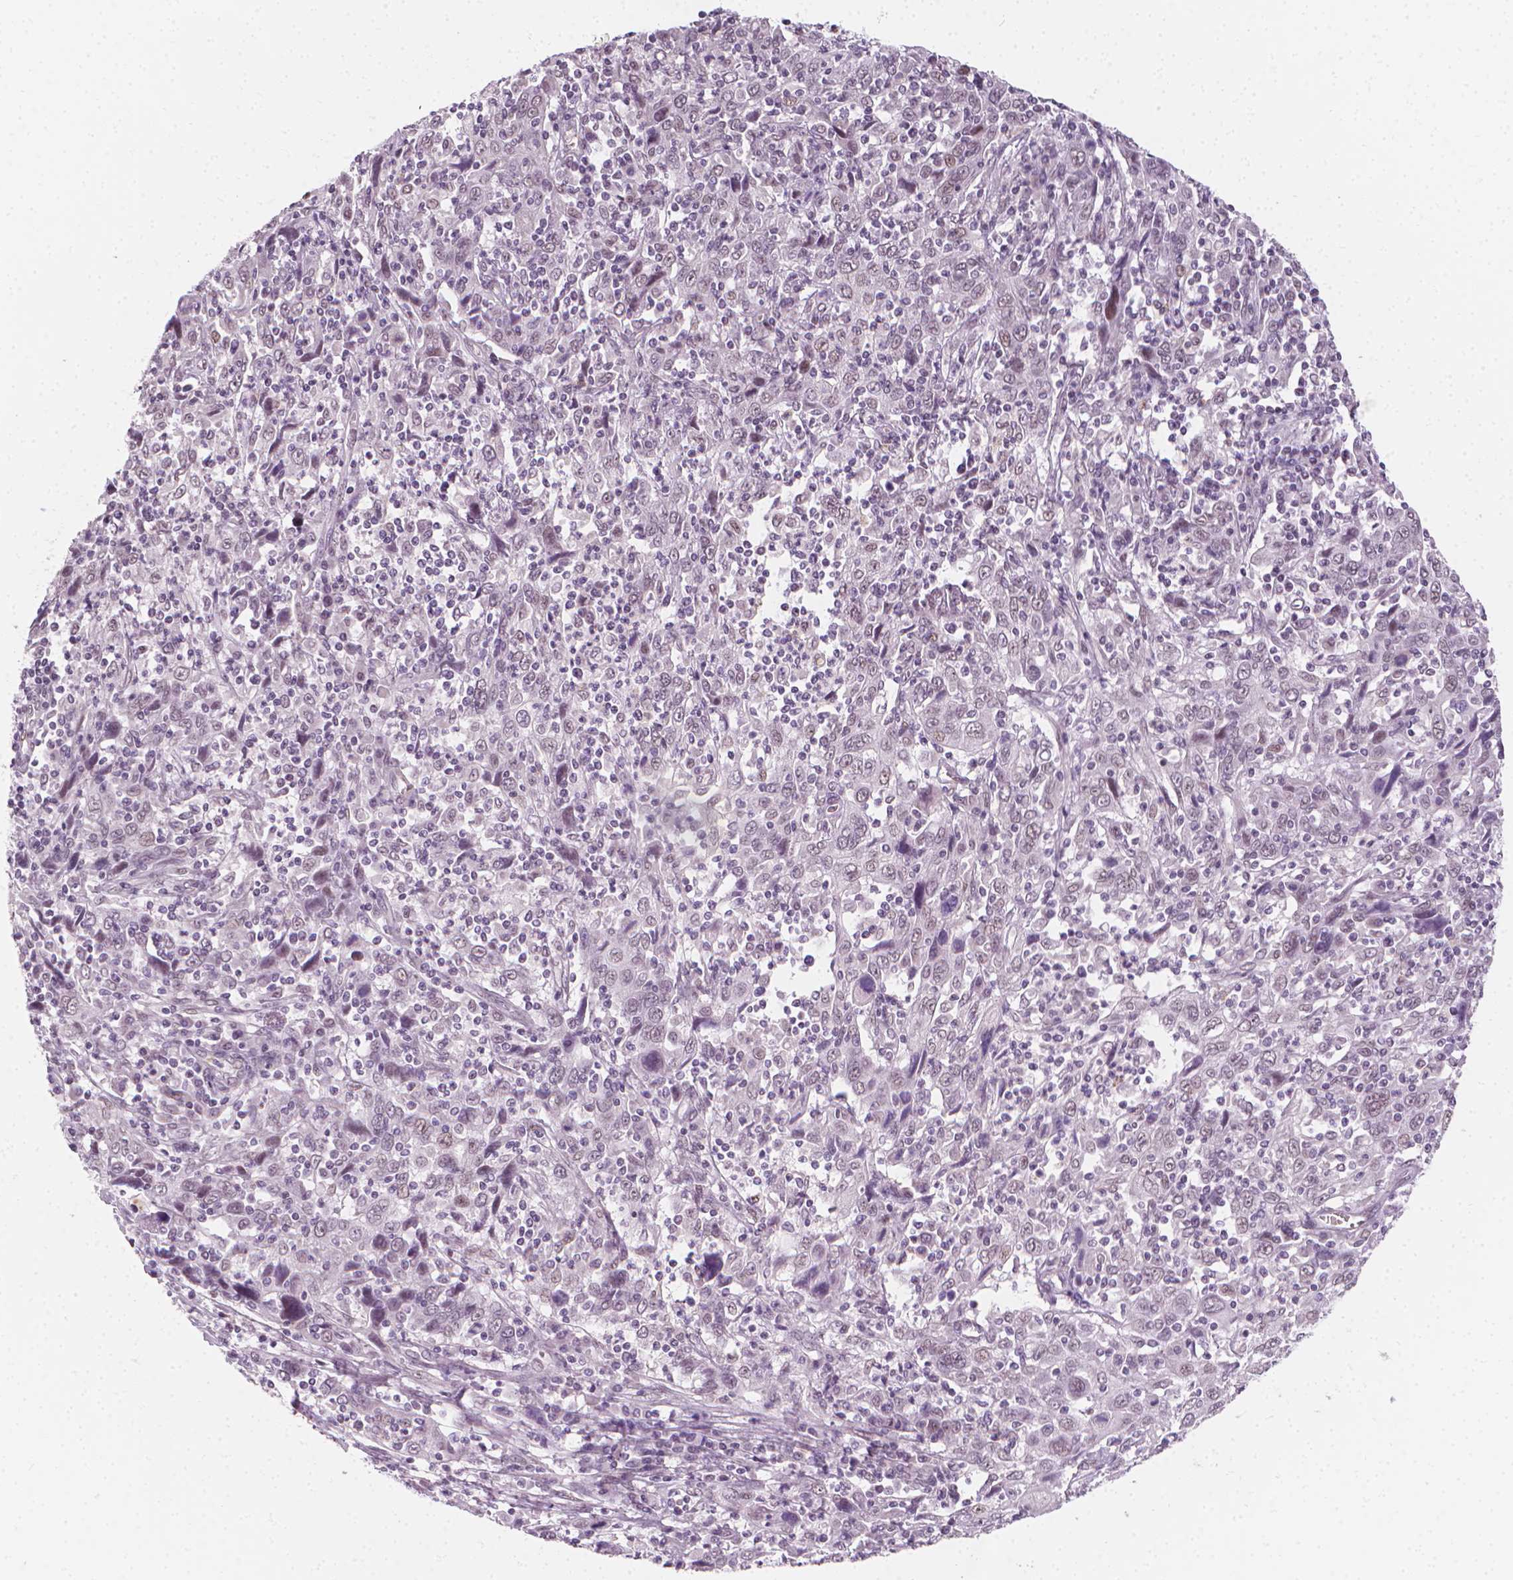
{"staining": {"intensity": "negative", "quantity": "none", "location": "none"}, "tissue": "cervical cancer", "cell_type": "Tumor cells", "image_type": "cancer", "snomed": [{"axis": "morphology", "description": "Squamous cell carcinoma, NOS"}, {"axis": "topography", "description": "Cervix"}], "caption": "Immunohistochemistry (IHC) photomicrograph of neoplastic tissue: human squamous cell carcinoma (cervical) stained with DAB (3,3'-diaminobenzidine) reveals no significant protein positivity in tumor cells. The staining is performed using DAB brown chromogen with nuclei counter-stained in using hematoxylin.", "gene": "CDKN1C", "patient": {"sex": "female", "age": 46}}